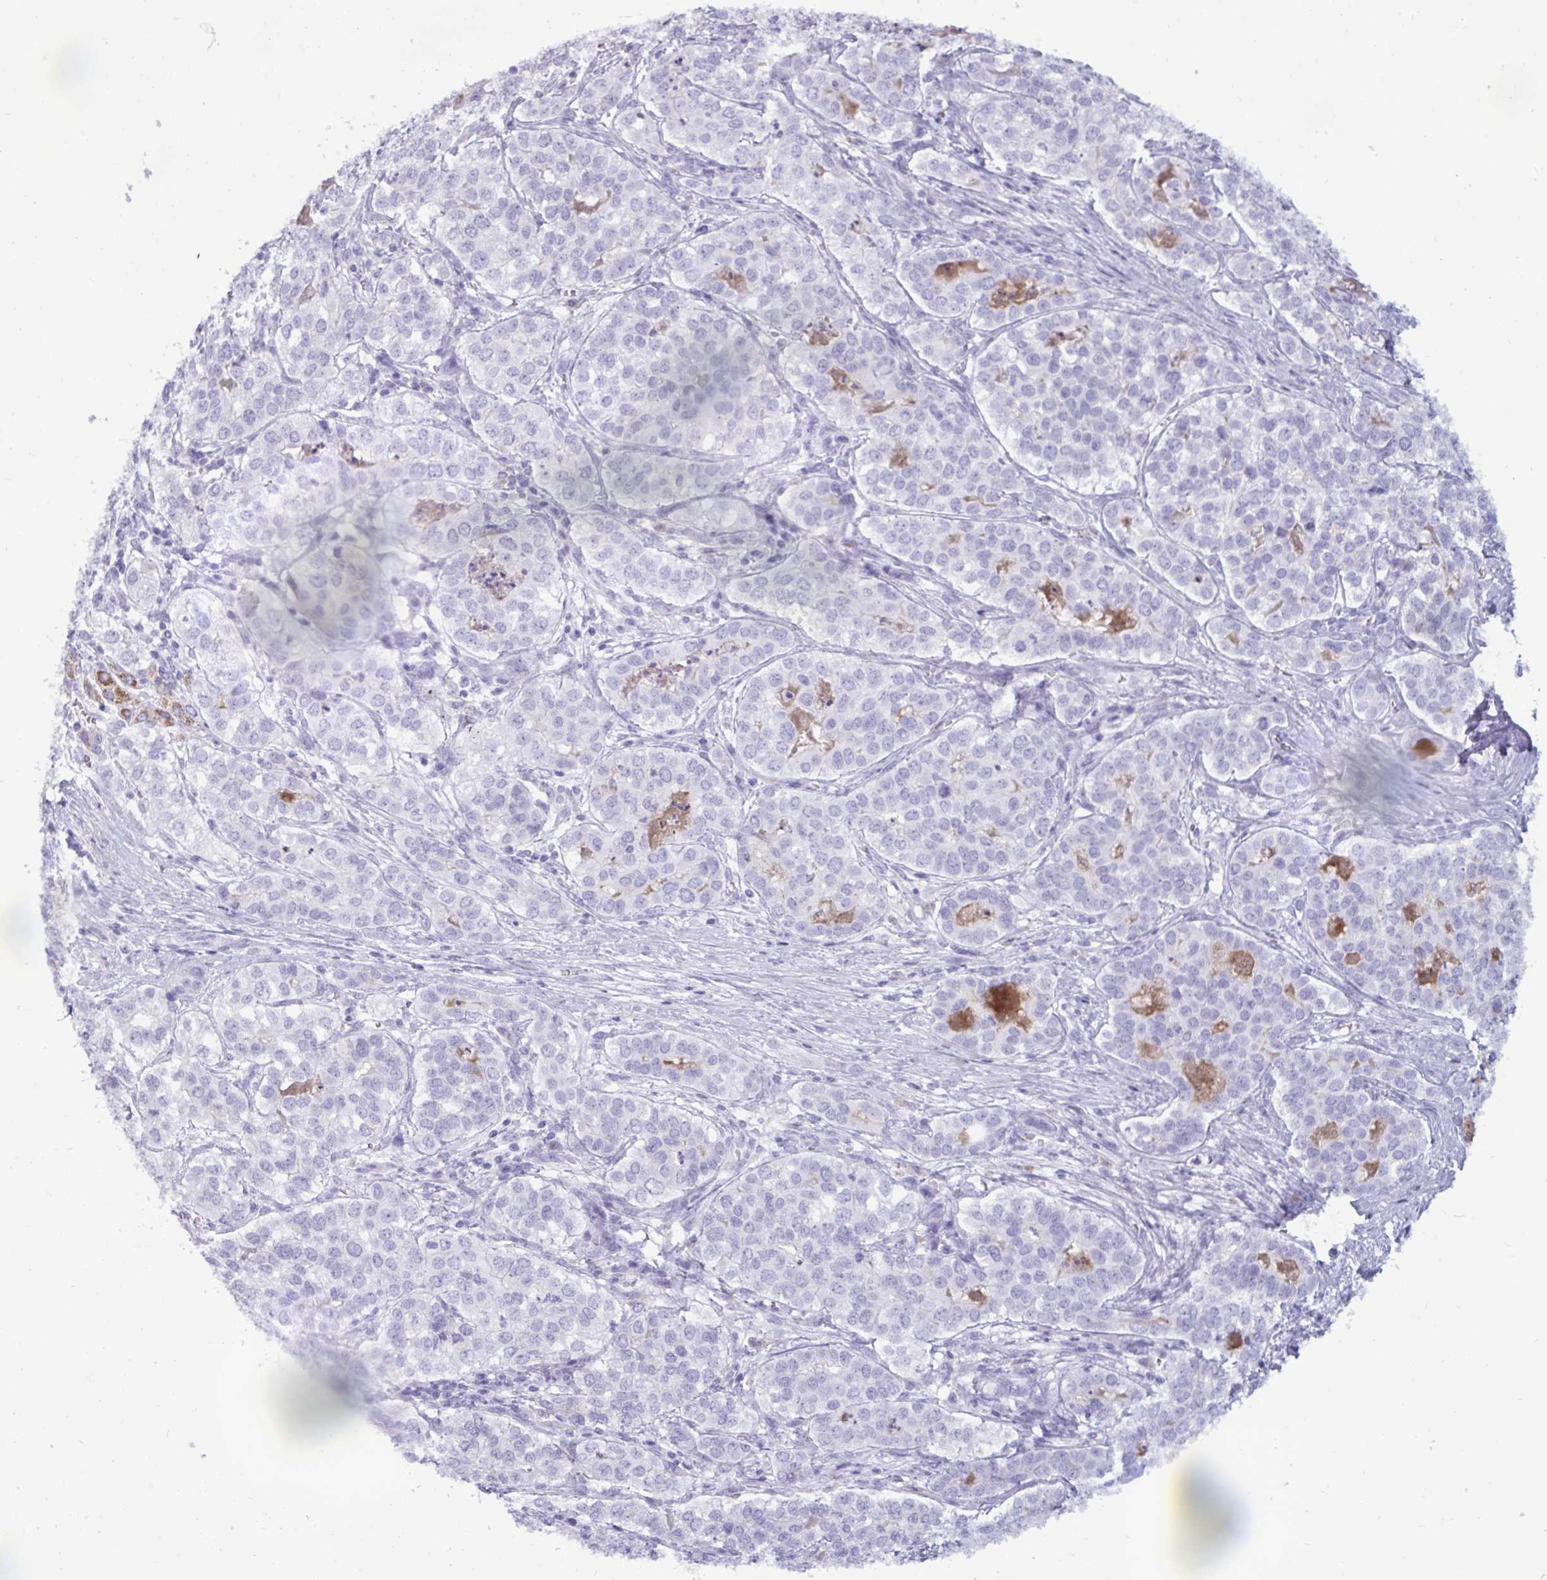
{"staining": {"intensity": "negative", "quantity": "none", "location": "none"}, "tissue": "liver cancer", "cell_type": "Tumor cells", "image_type": "cancer", "snomed": [{"axis": "morphology", "description": "Cholangiocarcinoma"}, {"axis": "topography", "description": "Liver"}], "caption": "IHC histopathology image of human cholangiocarcinoma (liver) stained for a protein (brown), which shows no positivity in tumor cells. (DAB (3,3'-diaminobenzidine) immunohistochemistry (IHC), high magnification).", "gene": "ANKRD60", "patient": {"sex": "male", "age": 56}}